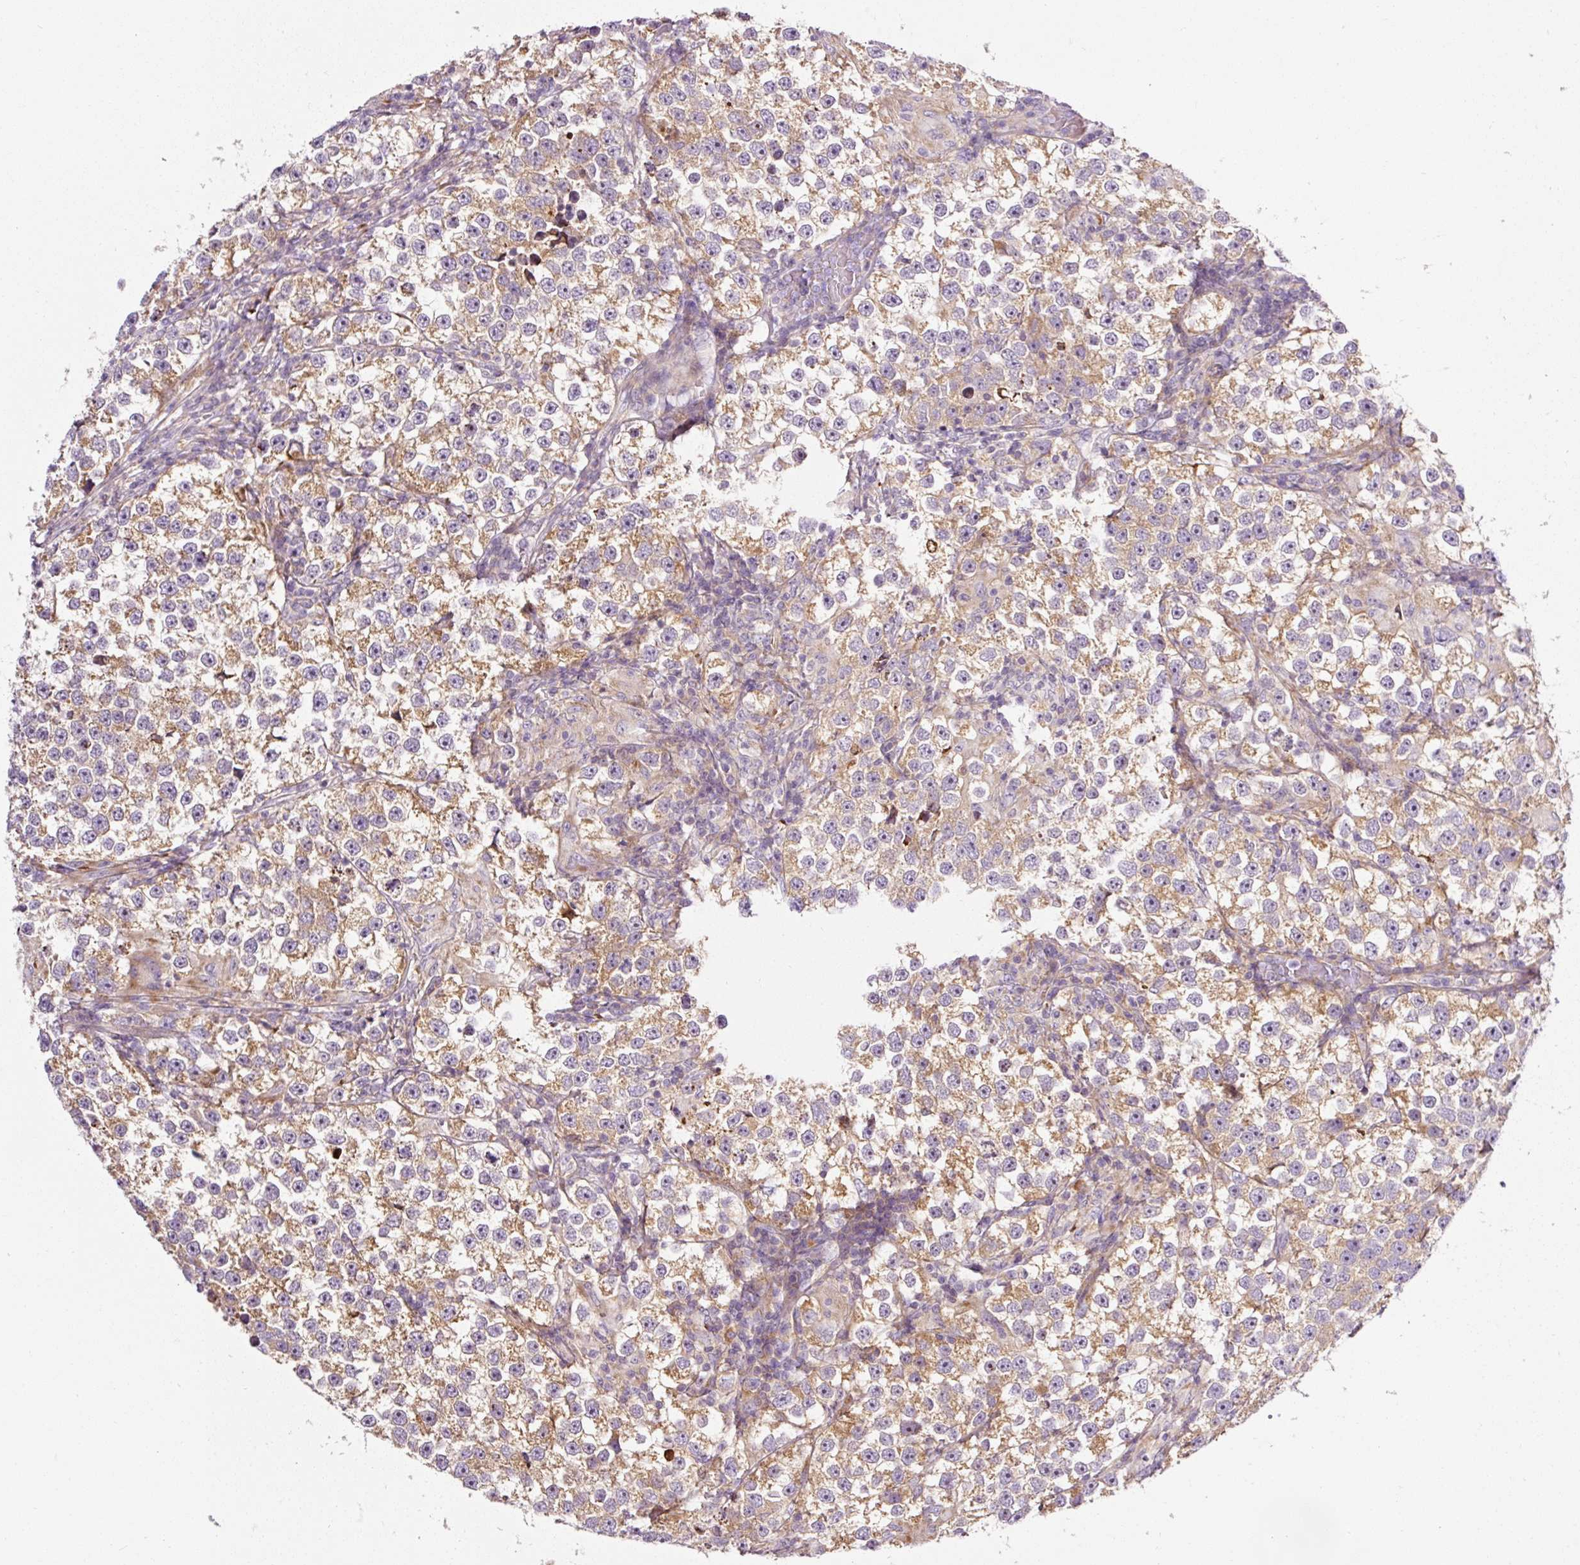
{"staining": {"intensity": "moderate", "quantity": ">75%", "location": "cytoplasmic/membranous"}, "tissue": "testis cancer", "cell_type": "Tumor cells", "image_type": "cancer", "snomed": [{"axis": "morphology", "description": "Seminoma, NOS"}, {"axis": "topography", "description": "Testis"}], "caption": "This histopathology image exhibits IHC staining of seminoma (testis), with medium moderate cytoplasmic/membranous expression in about >75% of tumor cells.", "gene": "RPL10A", "patient": {"sex": "male", "age": 46}}